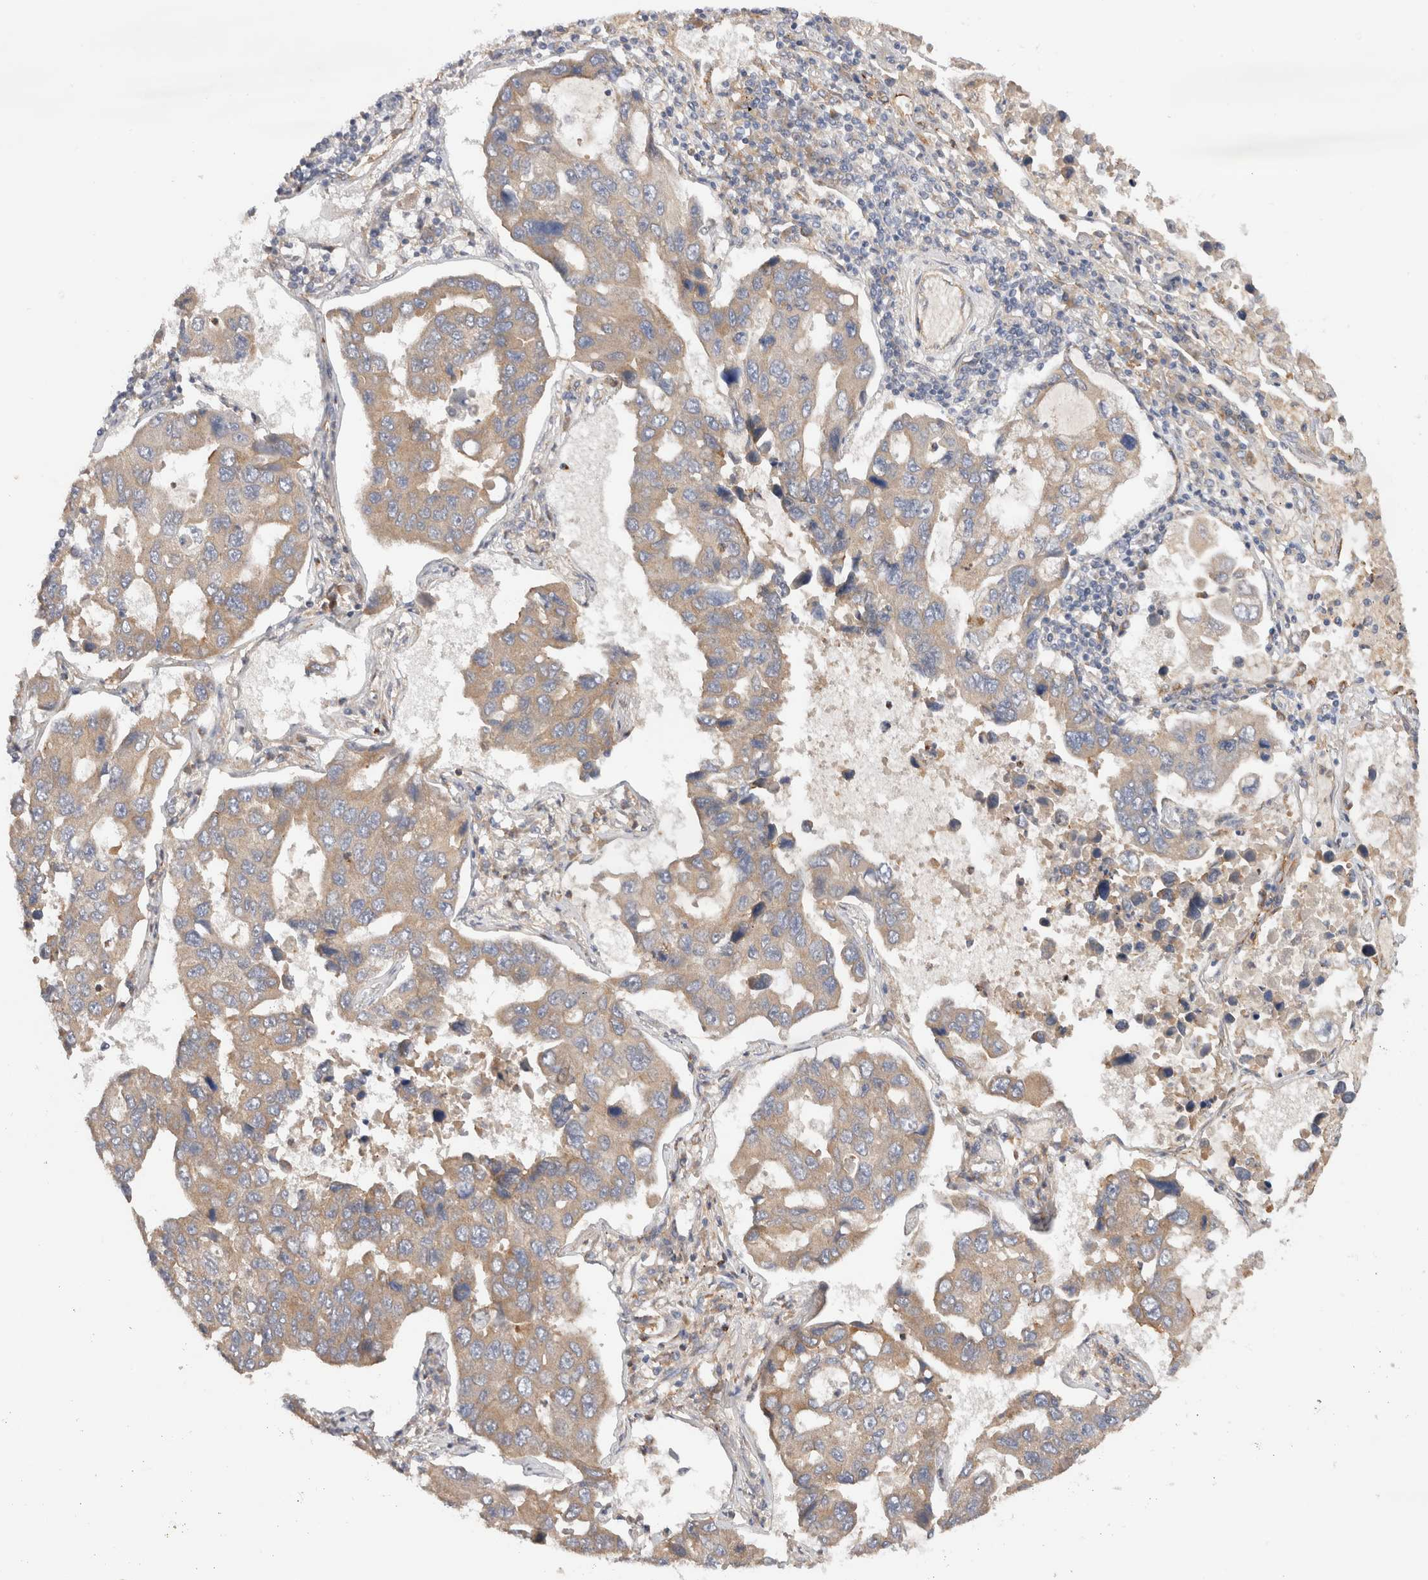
{"staining": {"intensity": "weak", "quantity": ">75%", "location": "cytoplasmic/membranous"}, "tissue": "lung cancer", "cell_type": "Tumor cells", "image_type": "cancer", "snomed": [{"axis": "morphology", "description": "Adenocarcinoma, NOS"}, {"axis": "topography", "description": "Lung"}], "caption": "Lung adenocarcinoma stained with a brown dye exhibits weak cytoplasmic/membranous positive staining in approximately >75% of tumor cells.", "gene": "SGK3", "patient": {"sex": "male", "age": 64}}